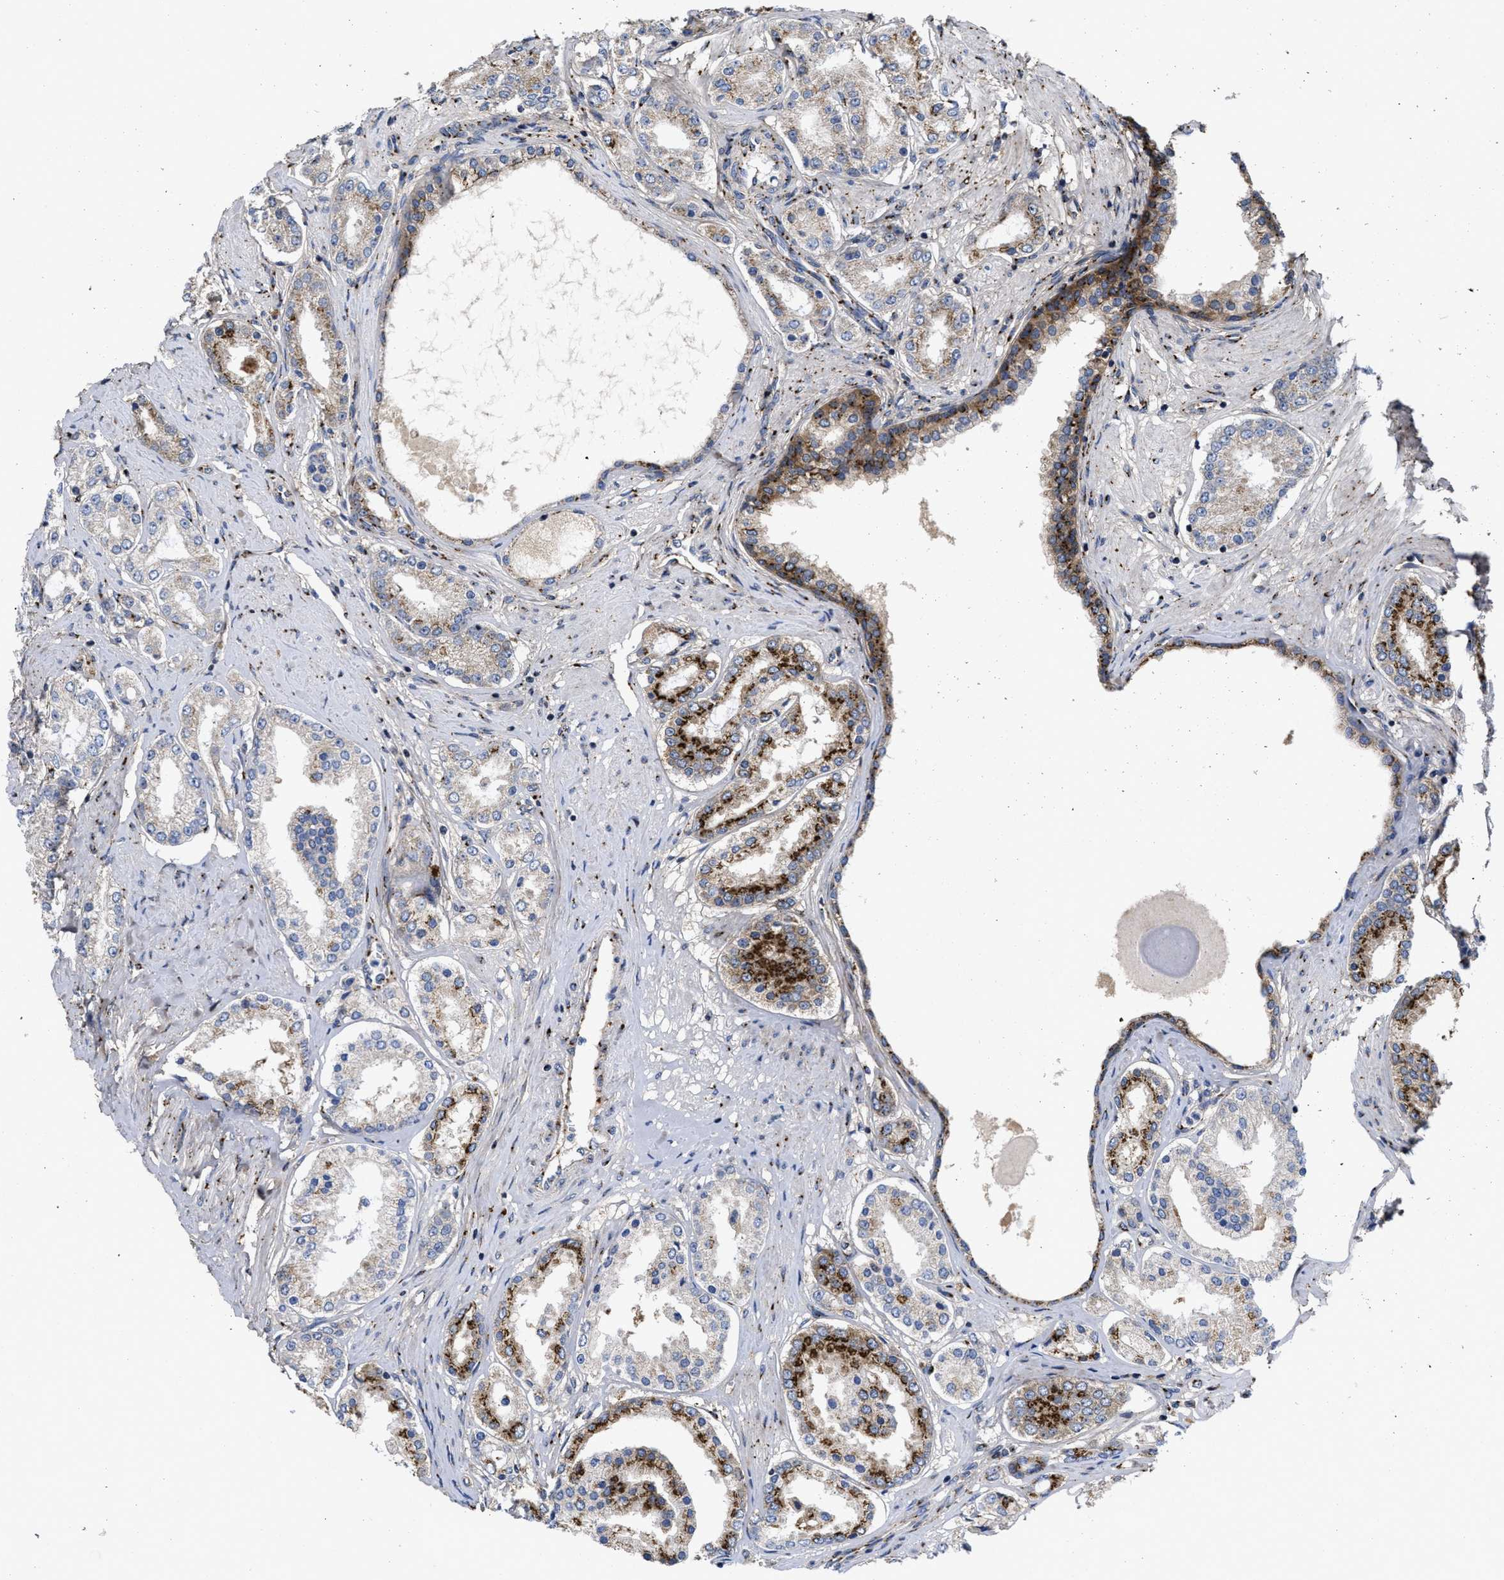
{"staining": {"intensity": "strong", "quantity": "25%-75%", "location": "cytoplasmic/membranous"}, "tissue": "prostate cancer", "cell_type": "Tumor cells", "image_type": "cancer", "snomed": [{"axis": "morphology", "description": "Adenocarcinoma, Low grade"}, {"axis": "topography", "description": "Prostate"}], "caption": "A high-resolution micrograph shows immunohistochemistry staining of prostate cancer, which exhibits strong cytoplasmic/membranous staining in approximately 25%-75% of tumor cells.", "gene": "ZNF70", "patient": {"sex": "male", "age": 63}}